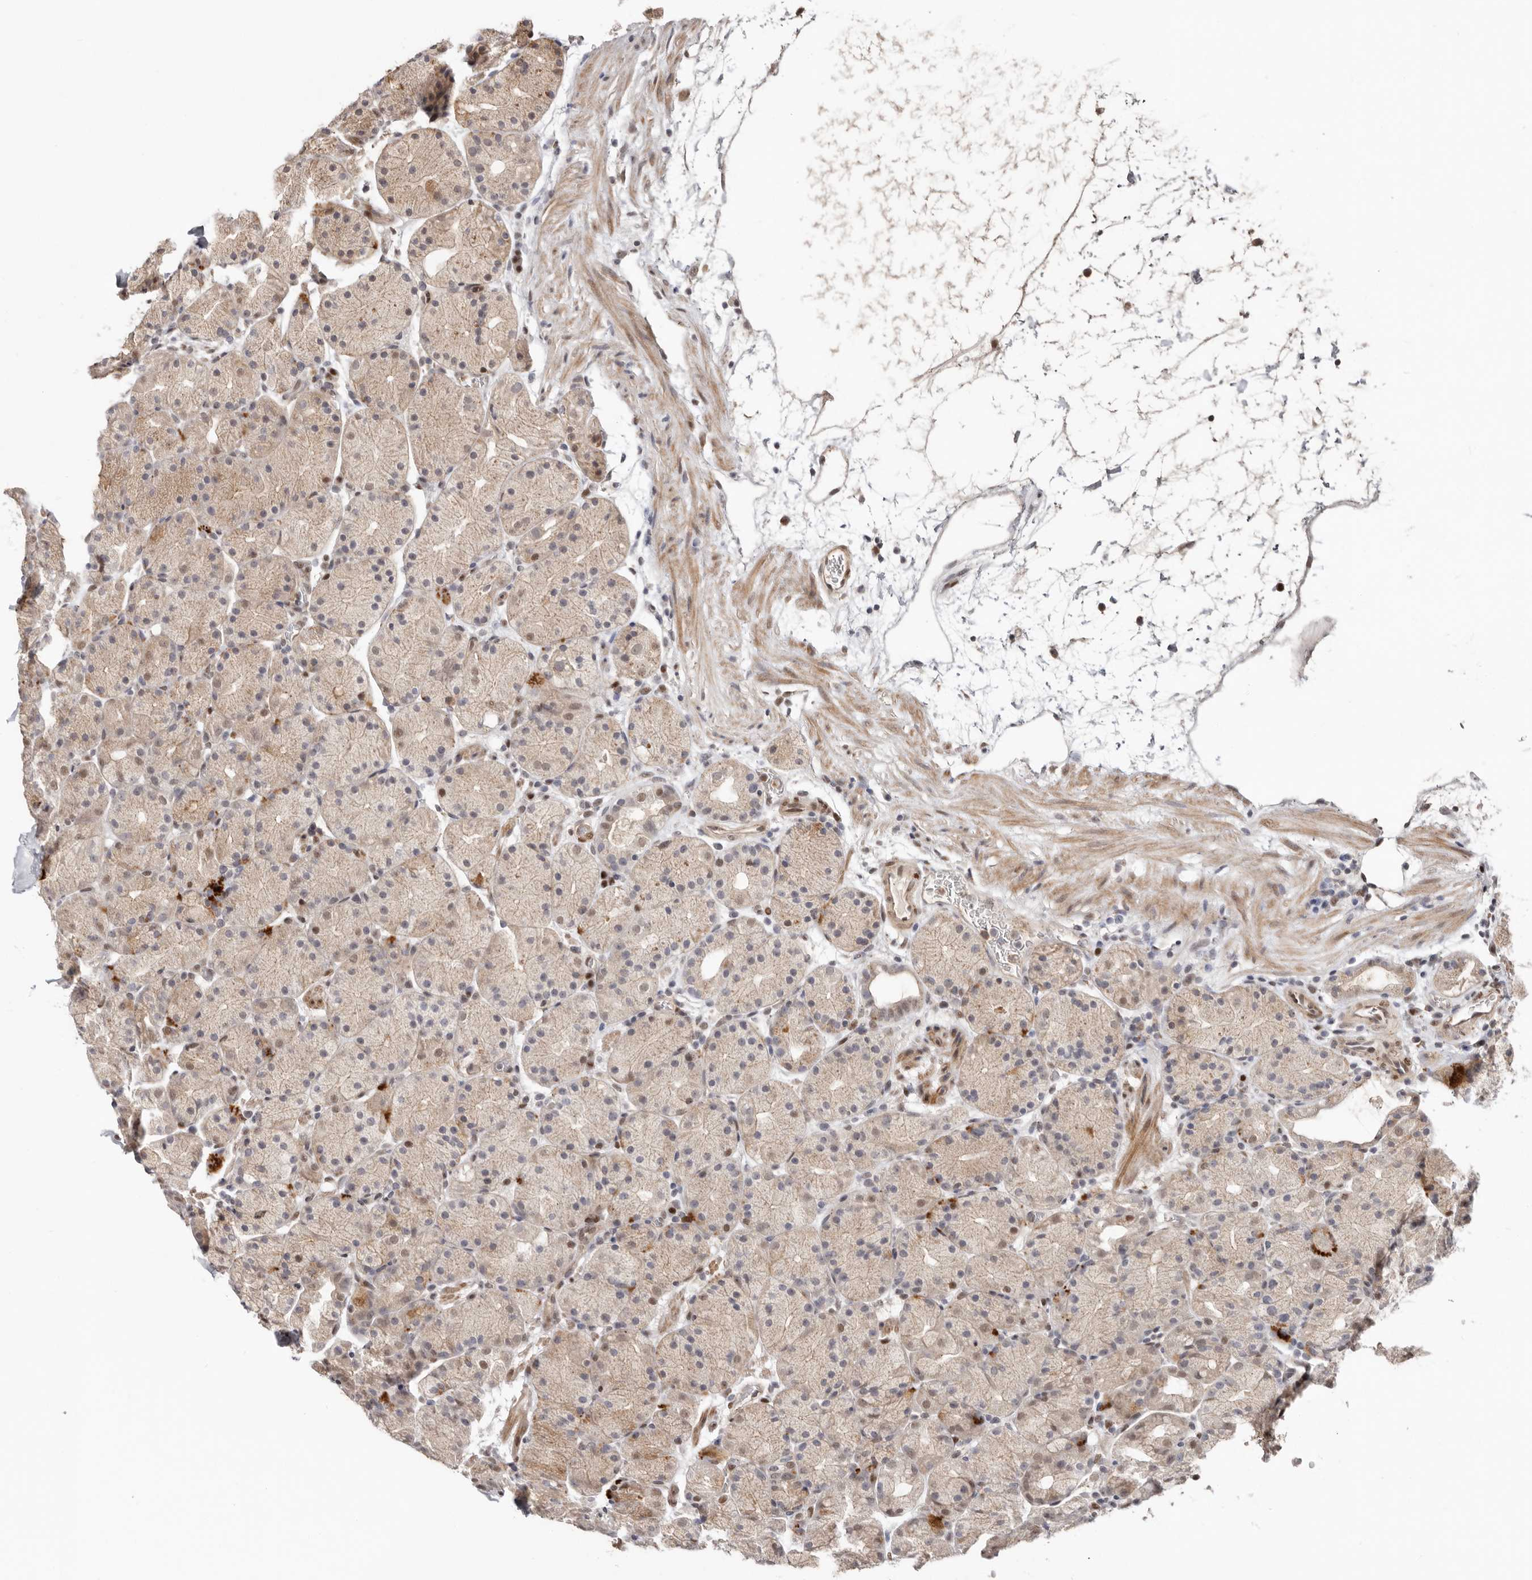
{"staining": {"intensity": "moderate", "quantity": "25%-75%", "location": "nuclear"}, "tissue": "stomach", "cell_type": "Glandular cells", "image_type": "normal", "snomed": [{"axis": "morphology", "description": "Normal tissue, NOS"}, {"axis": "topography", "description": "Stomach, upper"}], "caption": "Immunohistochemistry image of normal stomach: human stomach stained using immunohistochemistry reveals medium levels of moderate protein expression localized specifically in the nuclear of glandular cells, appearing as a nuclear brown color.", "gene": "SMAD7", "patient": {"sex": "male", "age": 48}}